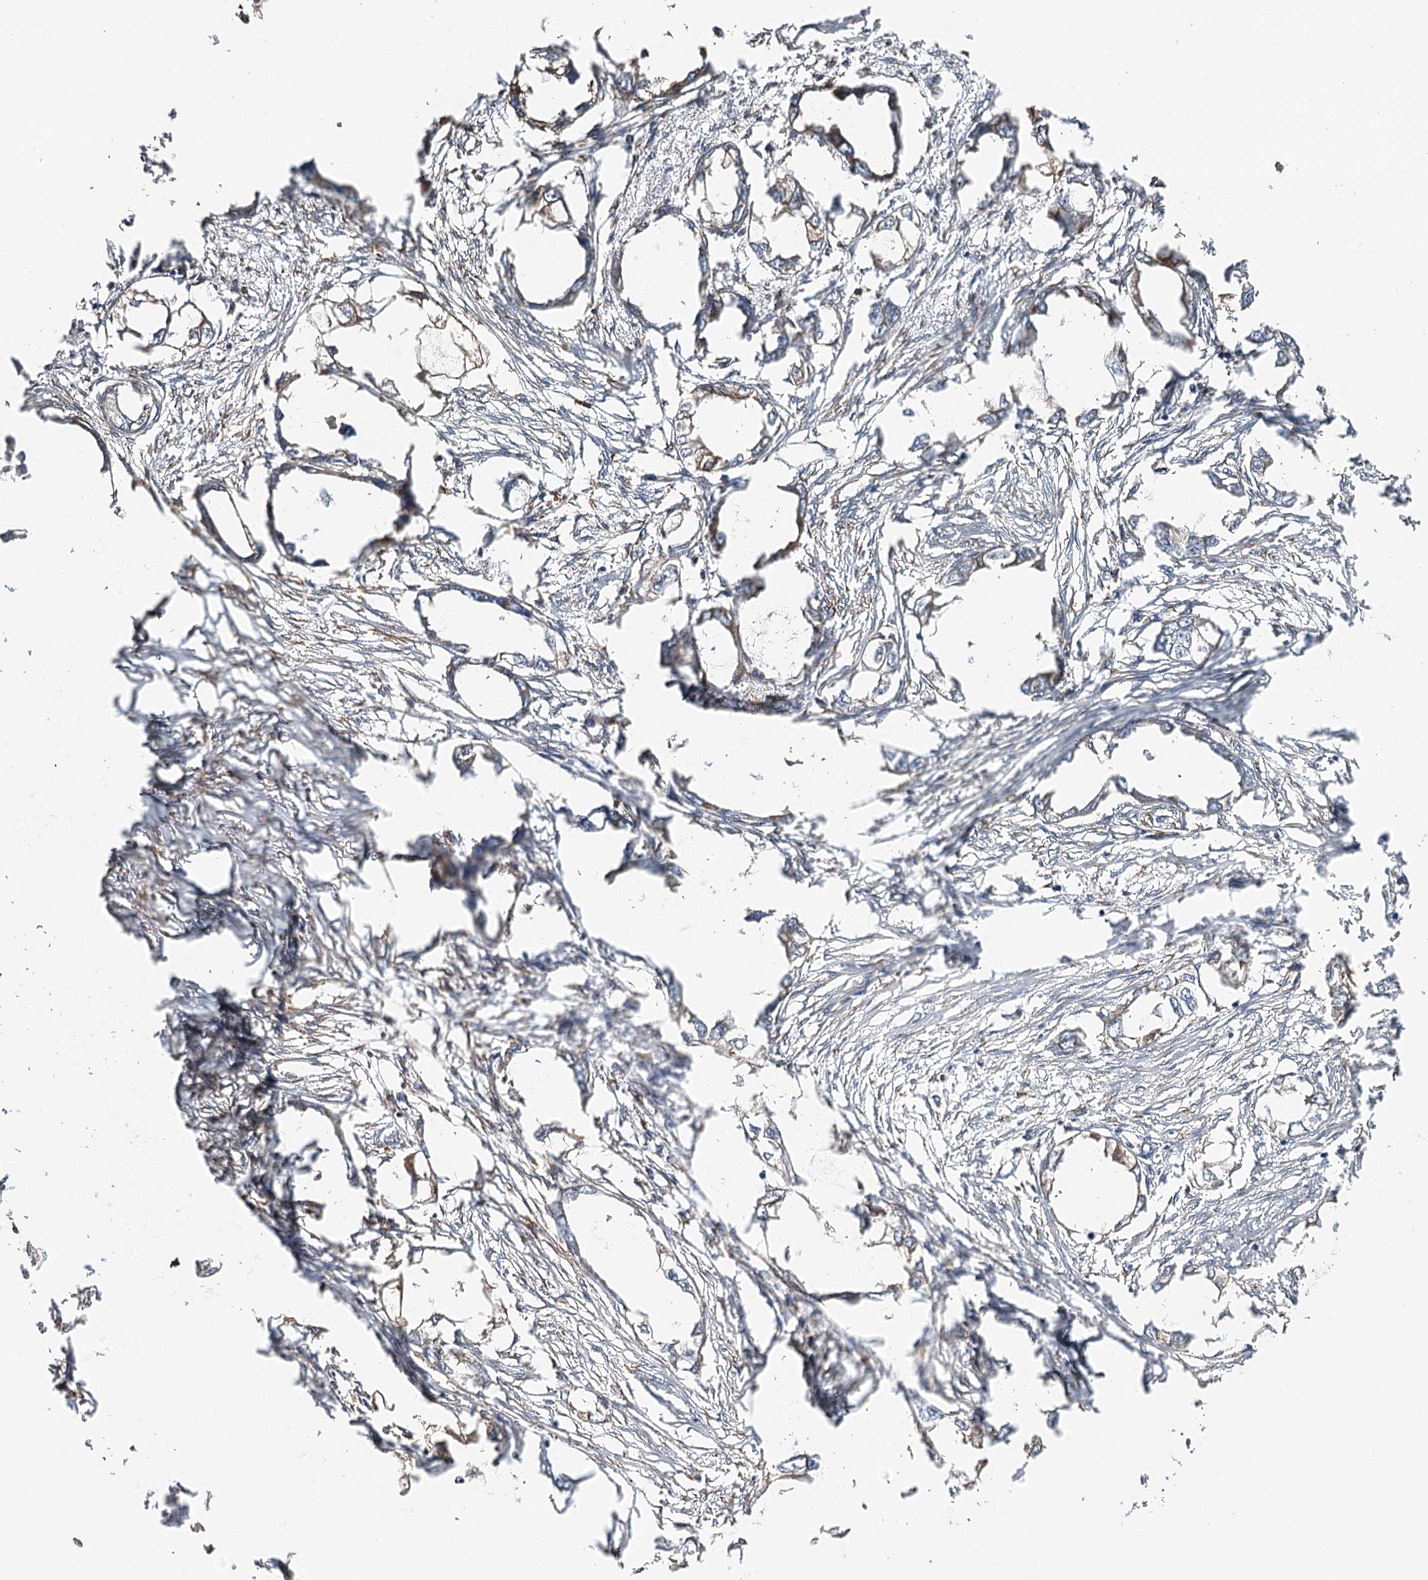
{"staining": {"intensity": "moderate", "quantity": "<25%", "location": "cytoplasmic/membranous"}, "tissue": "endometrial cancer", "cell_type": "Tumor cells", "image_type": "cancer", "snomed": [{"axis": "morphology", "description": "Adenocarcinoma, NOS"}, {"axis": "morphology", "description": "Adenocarcinoma, metastatic, NOS"}, {"axis": "topography", "description": "Adipose tissue"}, {"axis": "topography", "description": "Endometrium"}], "caption": "Moderate cytoplasmic/membranous staining for a protein is appreciated in about <25% of tumor cells of endometrial cancer using immunohistochemistry.", "gene": "VEGFA", "patient": {"sex": "female", "age": 67}}